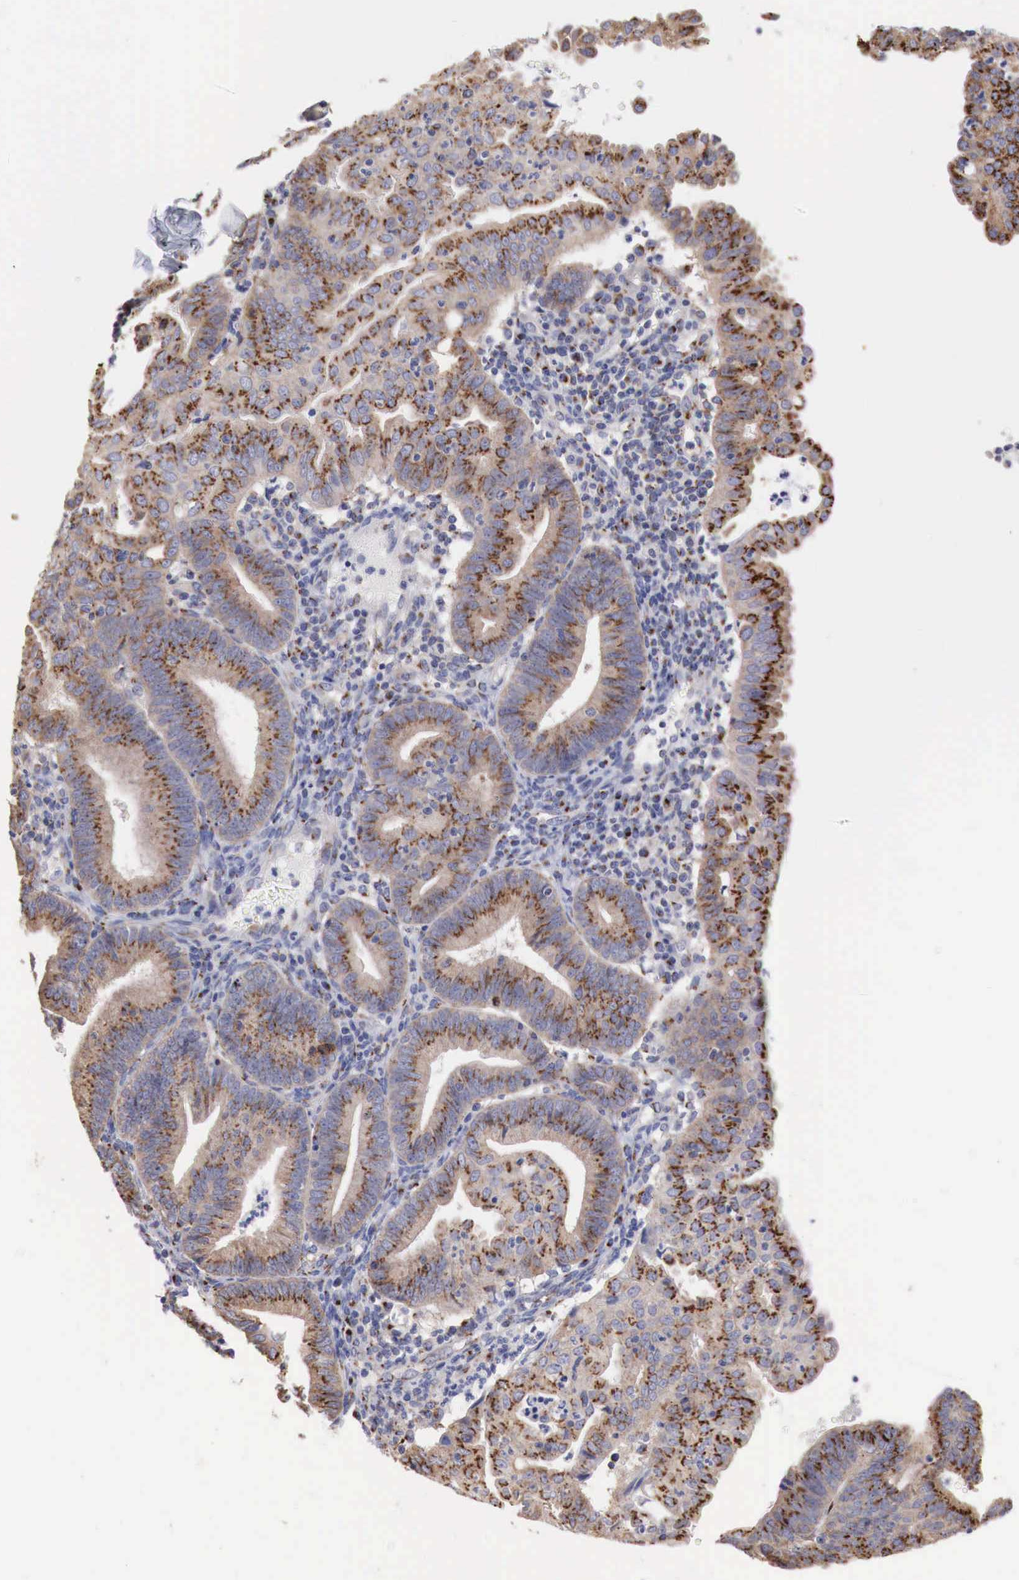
{"staining": {"intensity": "strong", "quantity": ">75%", "location": "cytoplasmic/membranous"}, "tissue": "endometrial cancer", "cell_type": "Tumor cells", "image_type": "cancer", "snomed": [{"axis": "morphology", "description": "Adenocarcinoma, NOS"}, {"axis": "topography", "description": "Endometrium"}], "caption": "Brown immunohistochemical staining in endometrial adenocarcinoma shows strong cytoplasmic/membranous positivity in approximately >75% of tumor cells.", "gene": "SYAP1", "patient": {"sex": "female", "age": 60}}